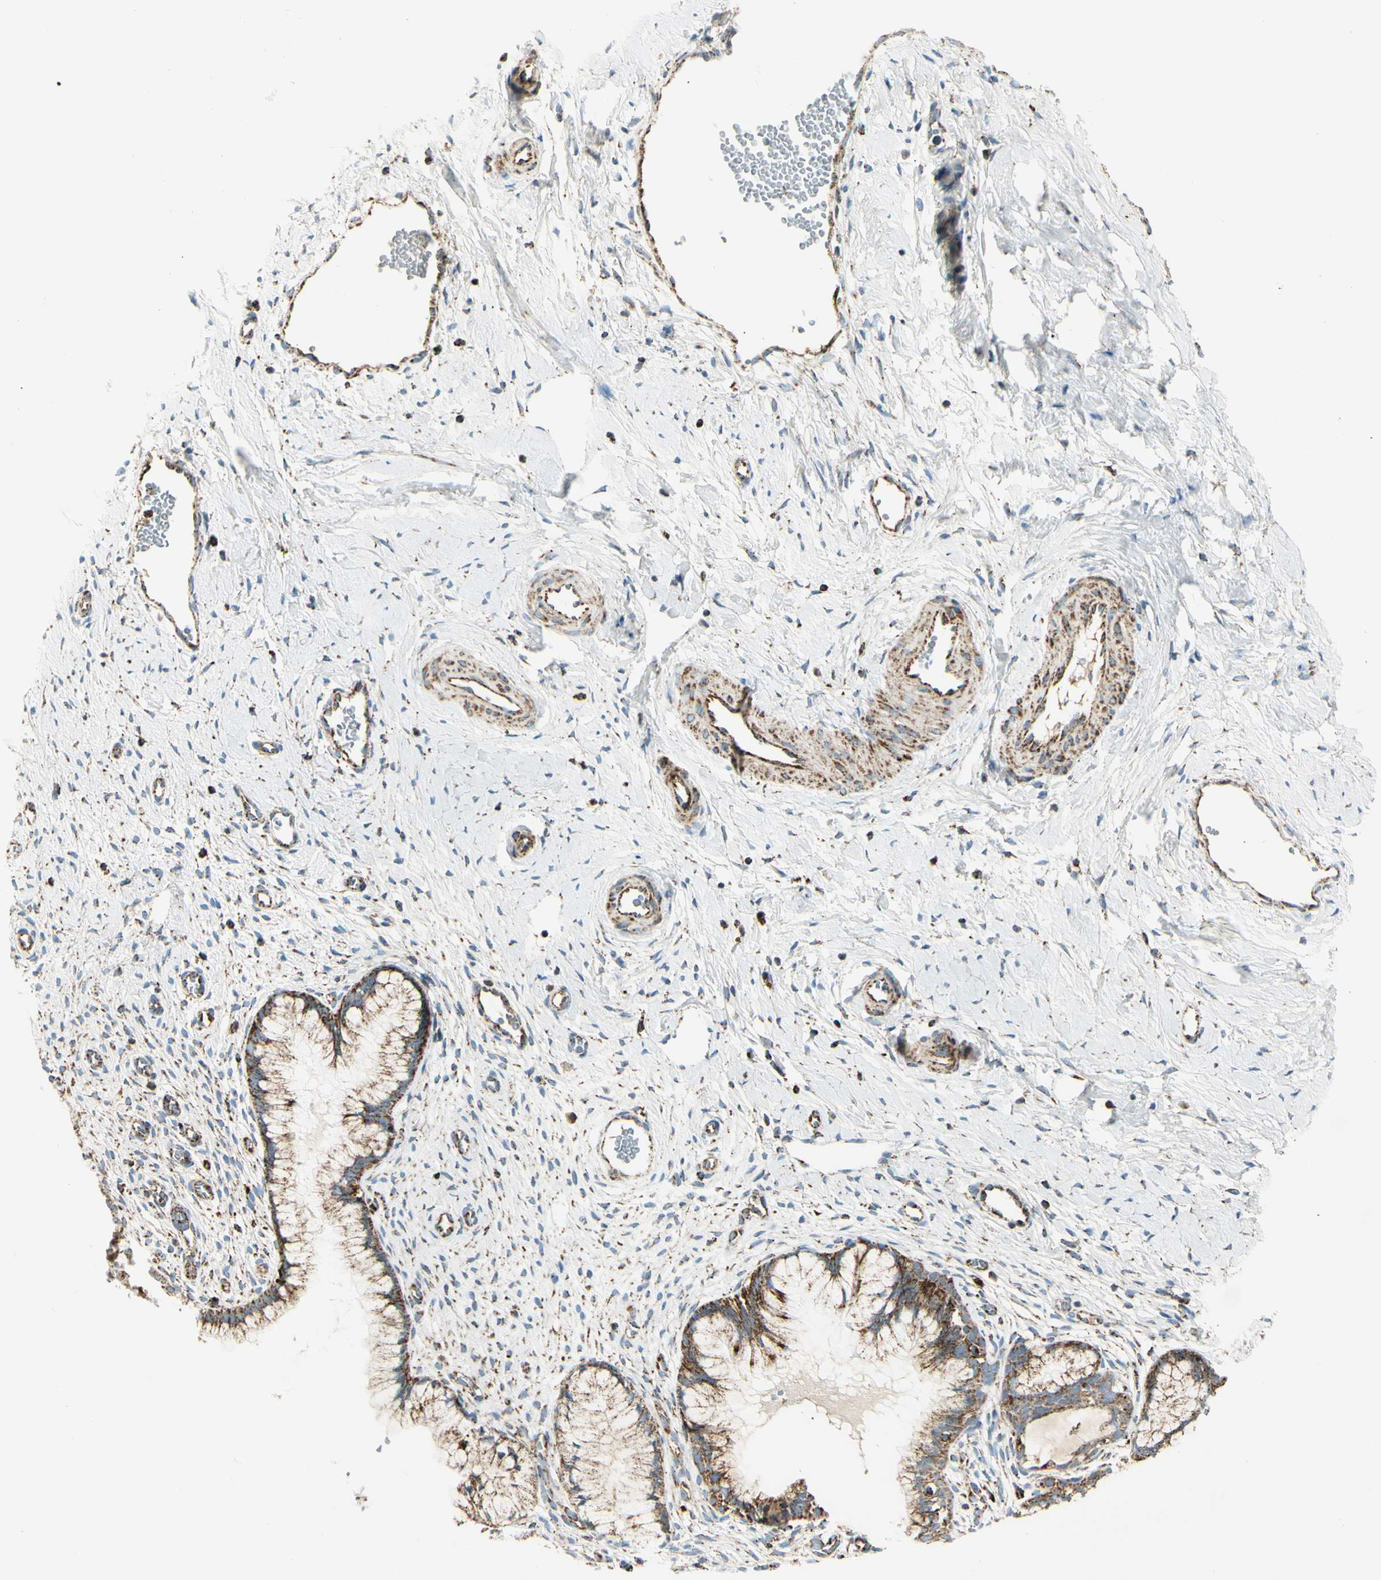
{"staining": {"intensity": "moderate", "quantity": ">75%", "location": "cytoplasmic/membranous"}, "tissue": "cervix", "cell_type": "Glandular cells", "image_type": "normal", "snomed": [{"axis": "morphology", "description": "Normal tissue, NOS"}, {"axis": "topography", "description": "Cervix"}], "caption": "About >75% of glandular cells in normal cervix show moderate cytoplasmic/membranous protein positivity as visualized by brown immunohistochemical staining.", "gene": "ME2", "patient": {"sex": "female", "age": 65}}